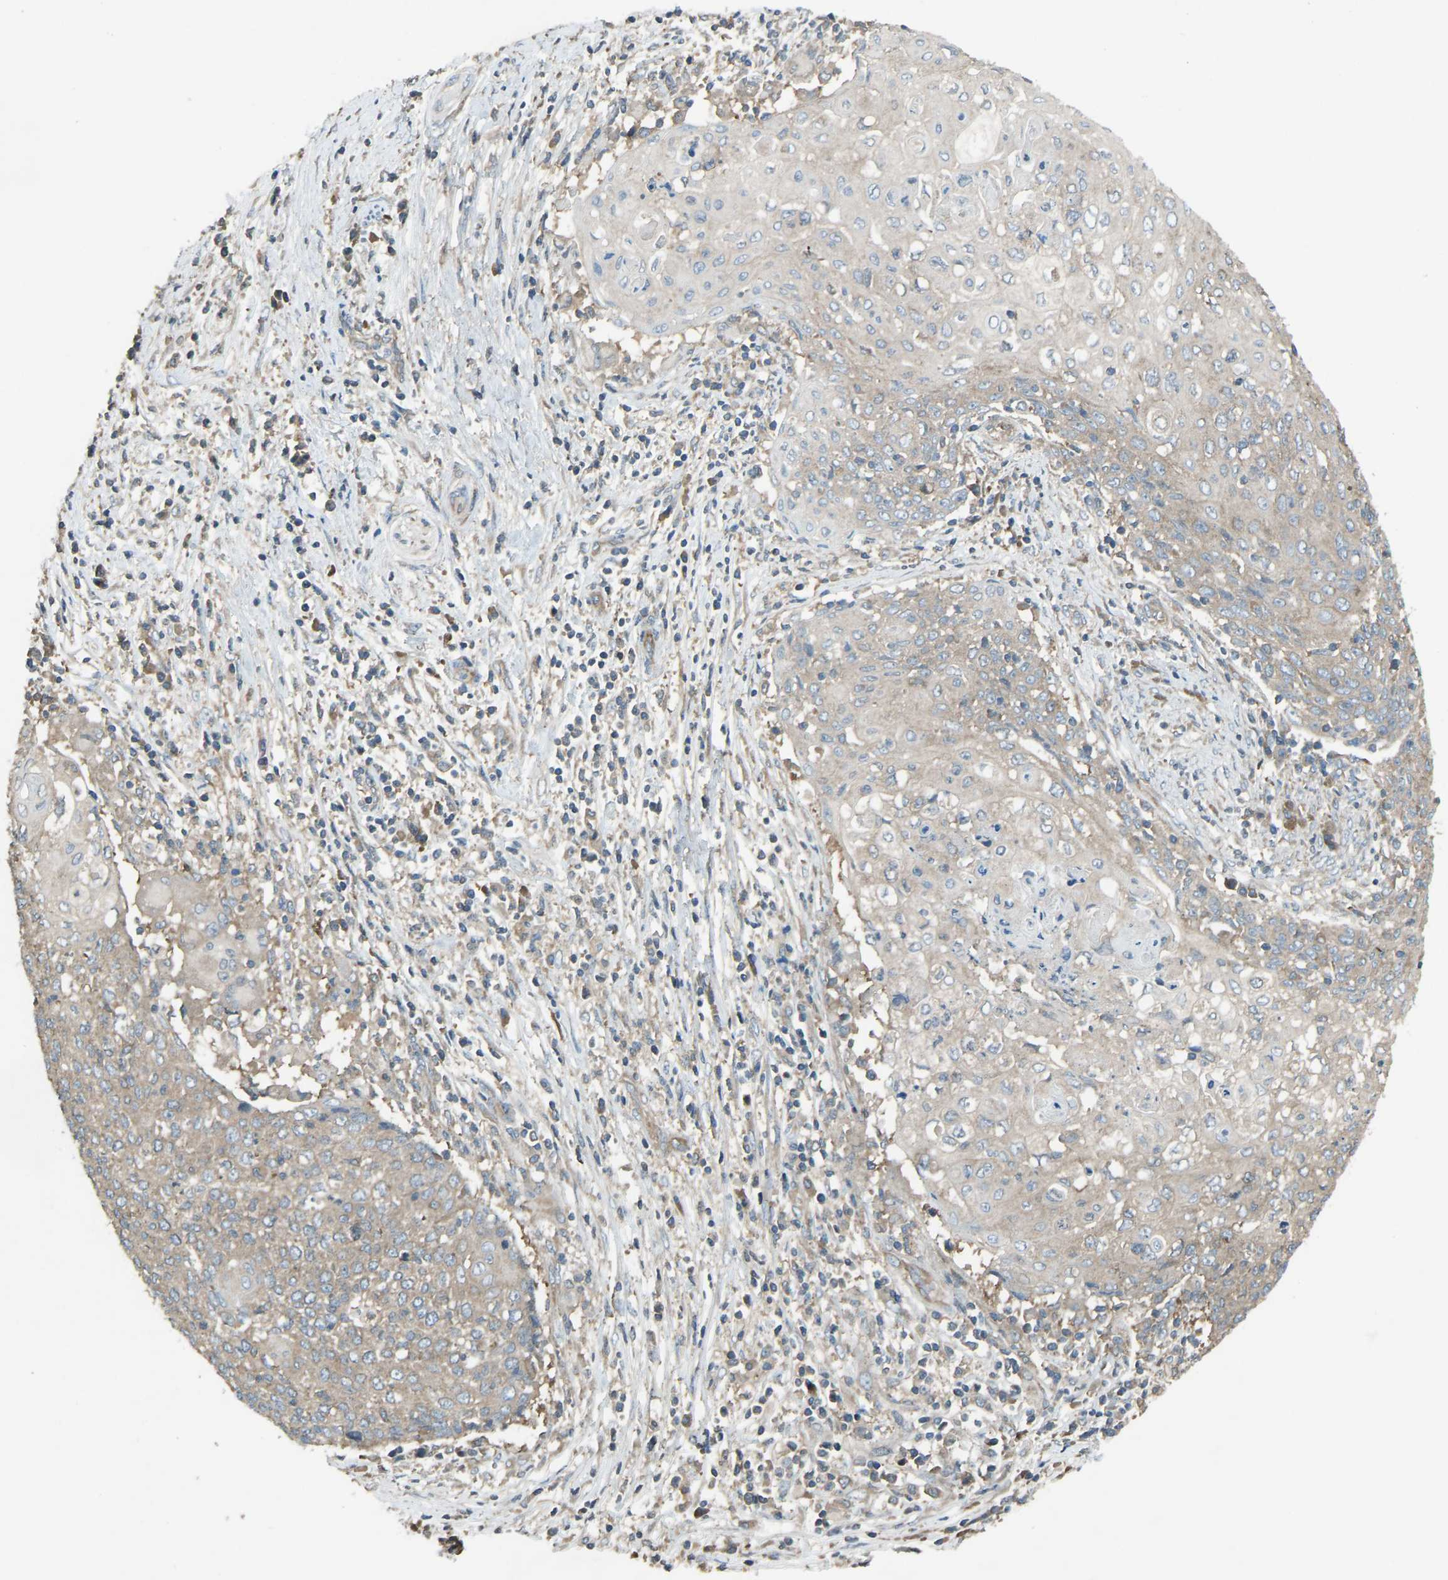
{"staining": {"intensity": "weak", "quantity": ">75%", "location": "cytoplasmic/membranous"}, "tissue": "cervical cancer", "cell_type": "Tumor cells", "image_type": "cancer", "snomed": [{"axis": "morphology", "description": "Squamous cell carcinoma, NOS"}, {"axis": "topography", "description": "Cervix"}], "caption": "DAB (3,3'-diaminobenzidine) immunohistochemical staining of squamous cell carcinoma (cervical) displays weak cytoplasmic/membranous protein expression in approximately >75% of tumor cells. (brown staining indicates protein expression, while blue staining denotes nuclei).", "gene": "AIMP1", "patient": {"sex": "female", "age": 39}}